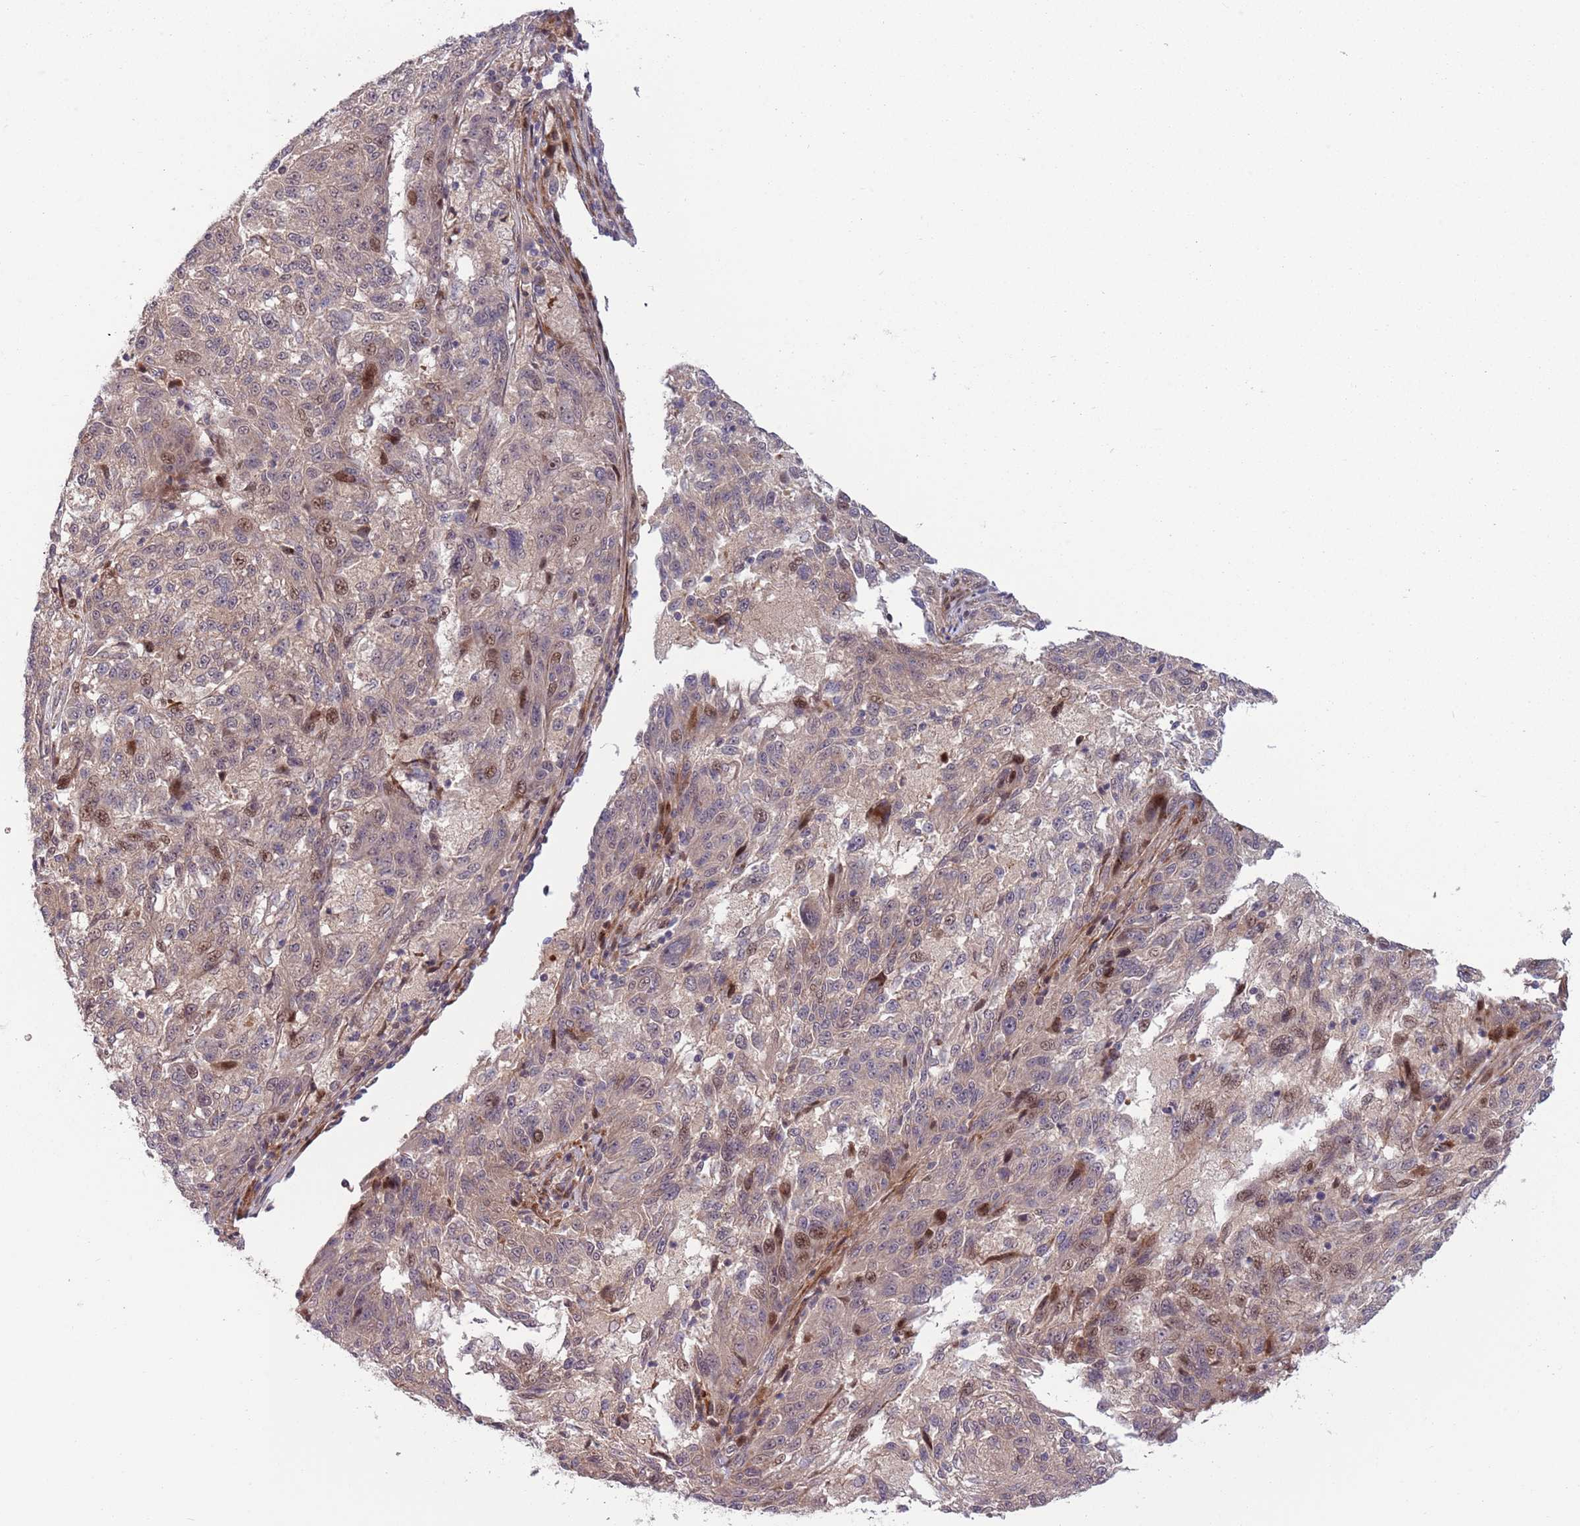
{"staining": {"intensity": "moderate", "quantity": "<25%", "location": "cytoplasmic/membranous,nuclear"}, "tissue": "melanoma", "cell_type": "Tumor cells", "image_type": "cancer", "snomed": [{"axis": "morphology", "description": "Malignant melanoma, NOS"}, {"axis": "topography", "description": "Skin"}], "caption": "IHC staining of malignant melanoma, which exhibits low levels of moderate cytoplasmic/membranous and nuclear expression in about <25% of tumor cells indicating moderate cytoplasmic/membranous and nuclear protein expression. The staining was performed using DAB (3,3'-diaminobenzidine) (brown) for protein detection and nuclei were counterstained in hematoxylin (blue).", "gene": "NT5DC4", "patient": {"sex": "male", "age": 53}}